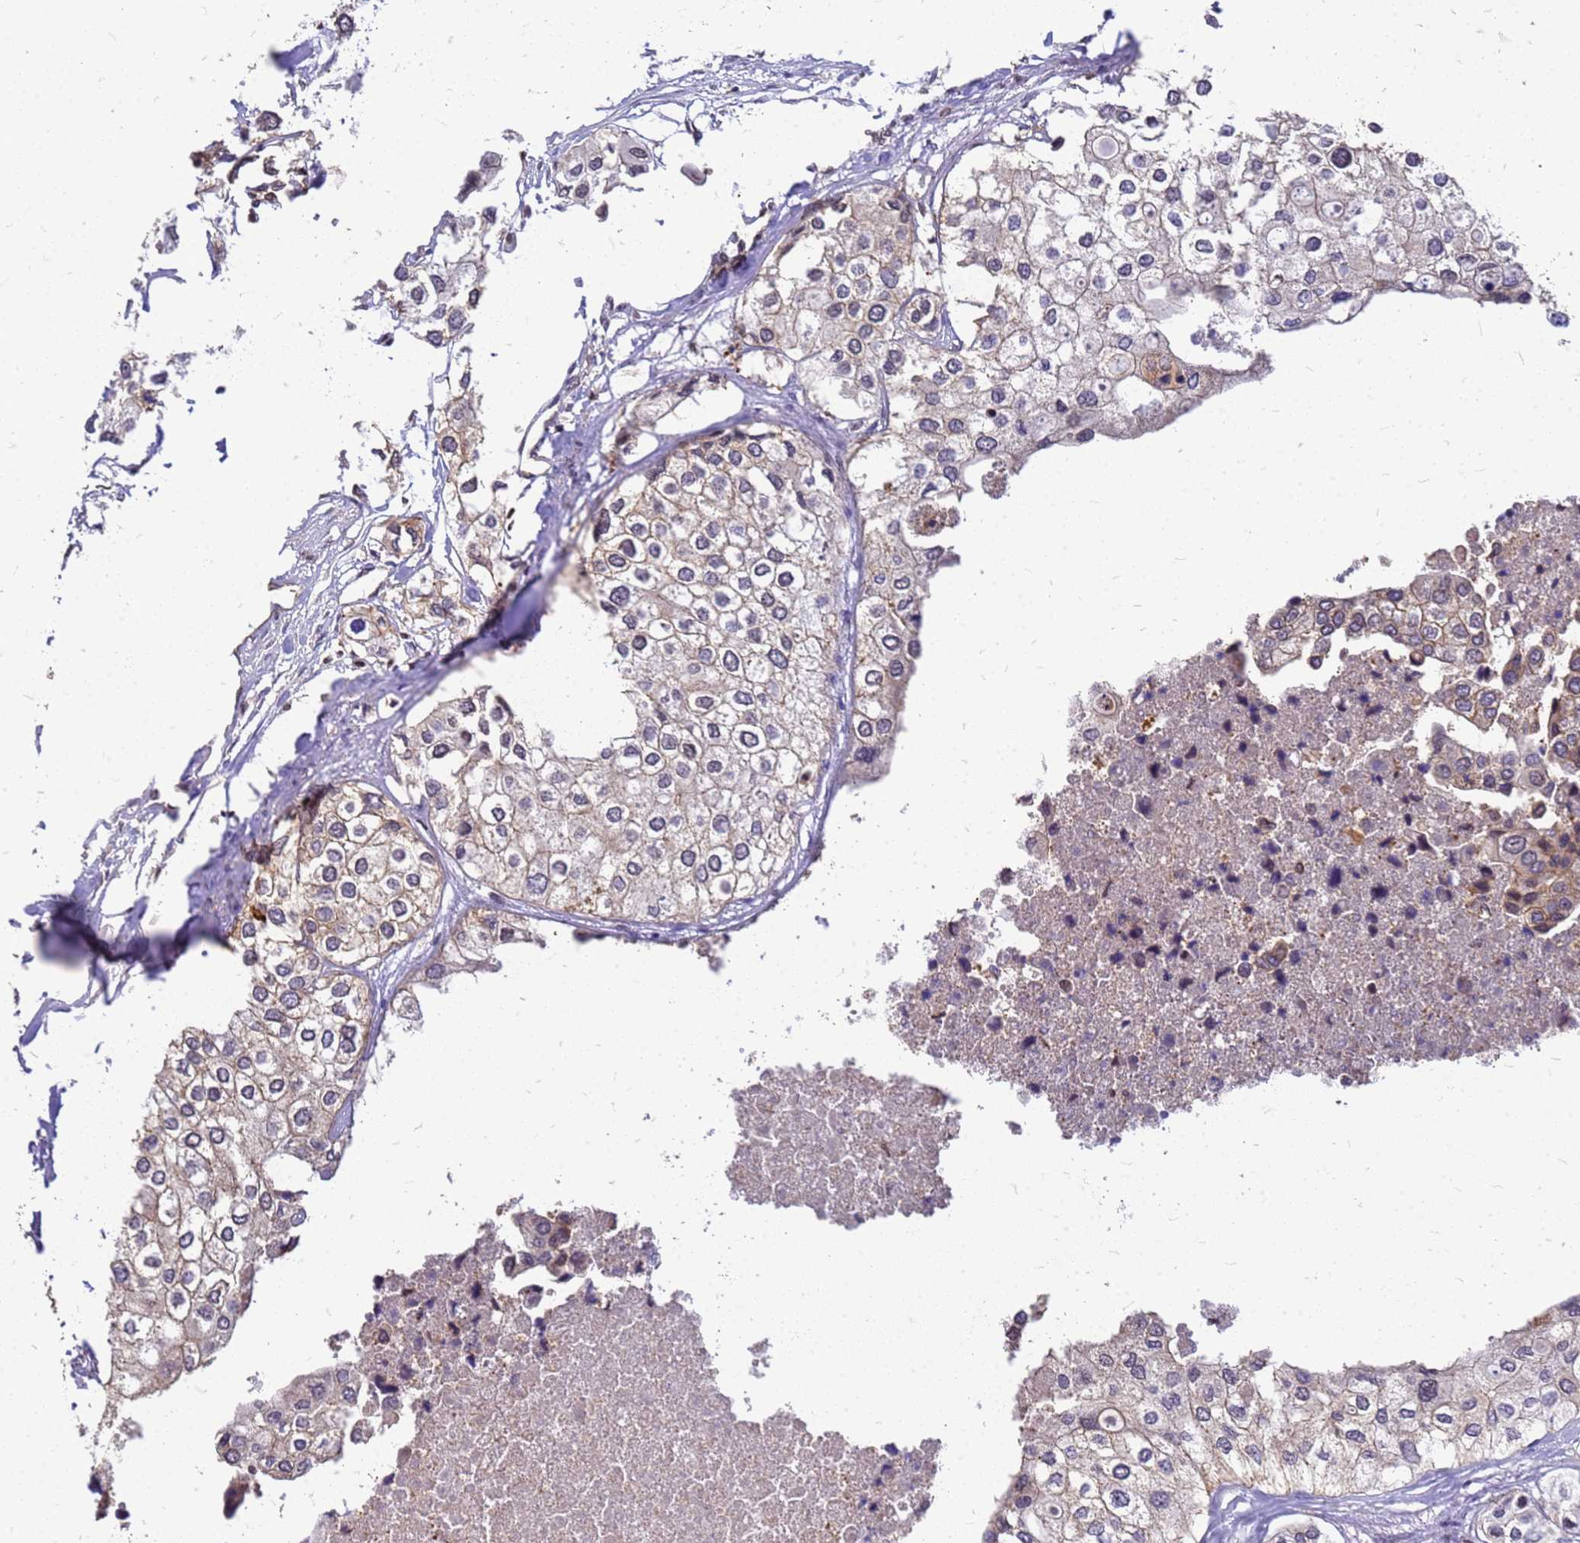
{"staining": {"intensity": "negative", "quantity": "none", "location": "none"}, "tissue": "urothelial cancer", "cell_type": "Tumor cells", "image_type": "cancer", "snomed": [{"axis": "morphology", "description": "Urothelial carcinoma, High grade"}, {"axis": "topography", "description": "Urinary bladder"}], "caption": "Human high-grade urothelial carcinoma stained for a protein using immunohistochemistry demonstrates no staining in tumor cells.", "gene": "C1orf35", "patient": {"sex": "male", "age": 64}}